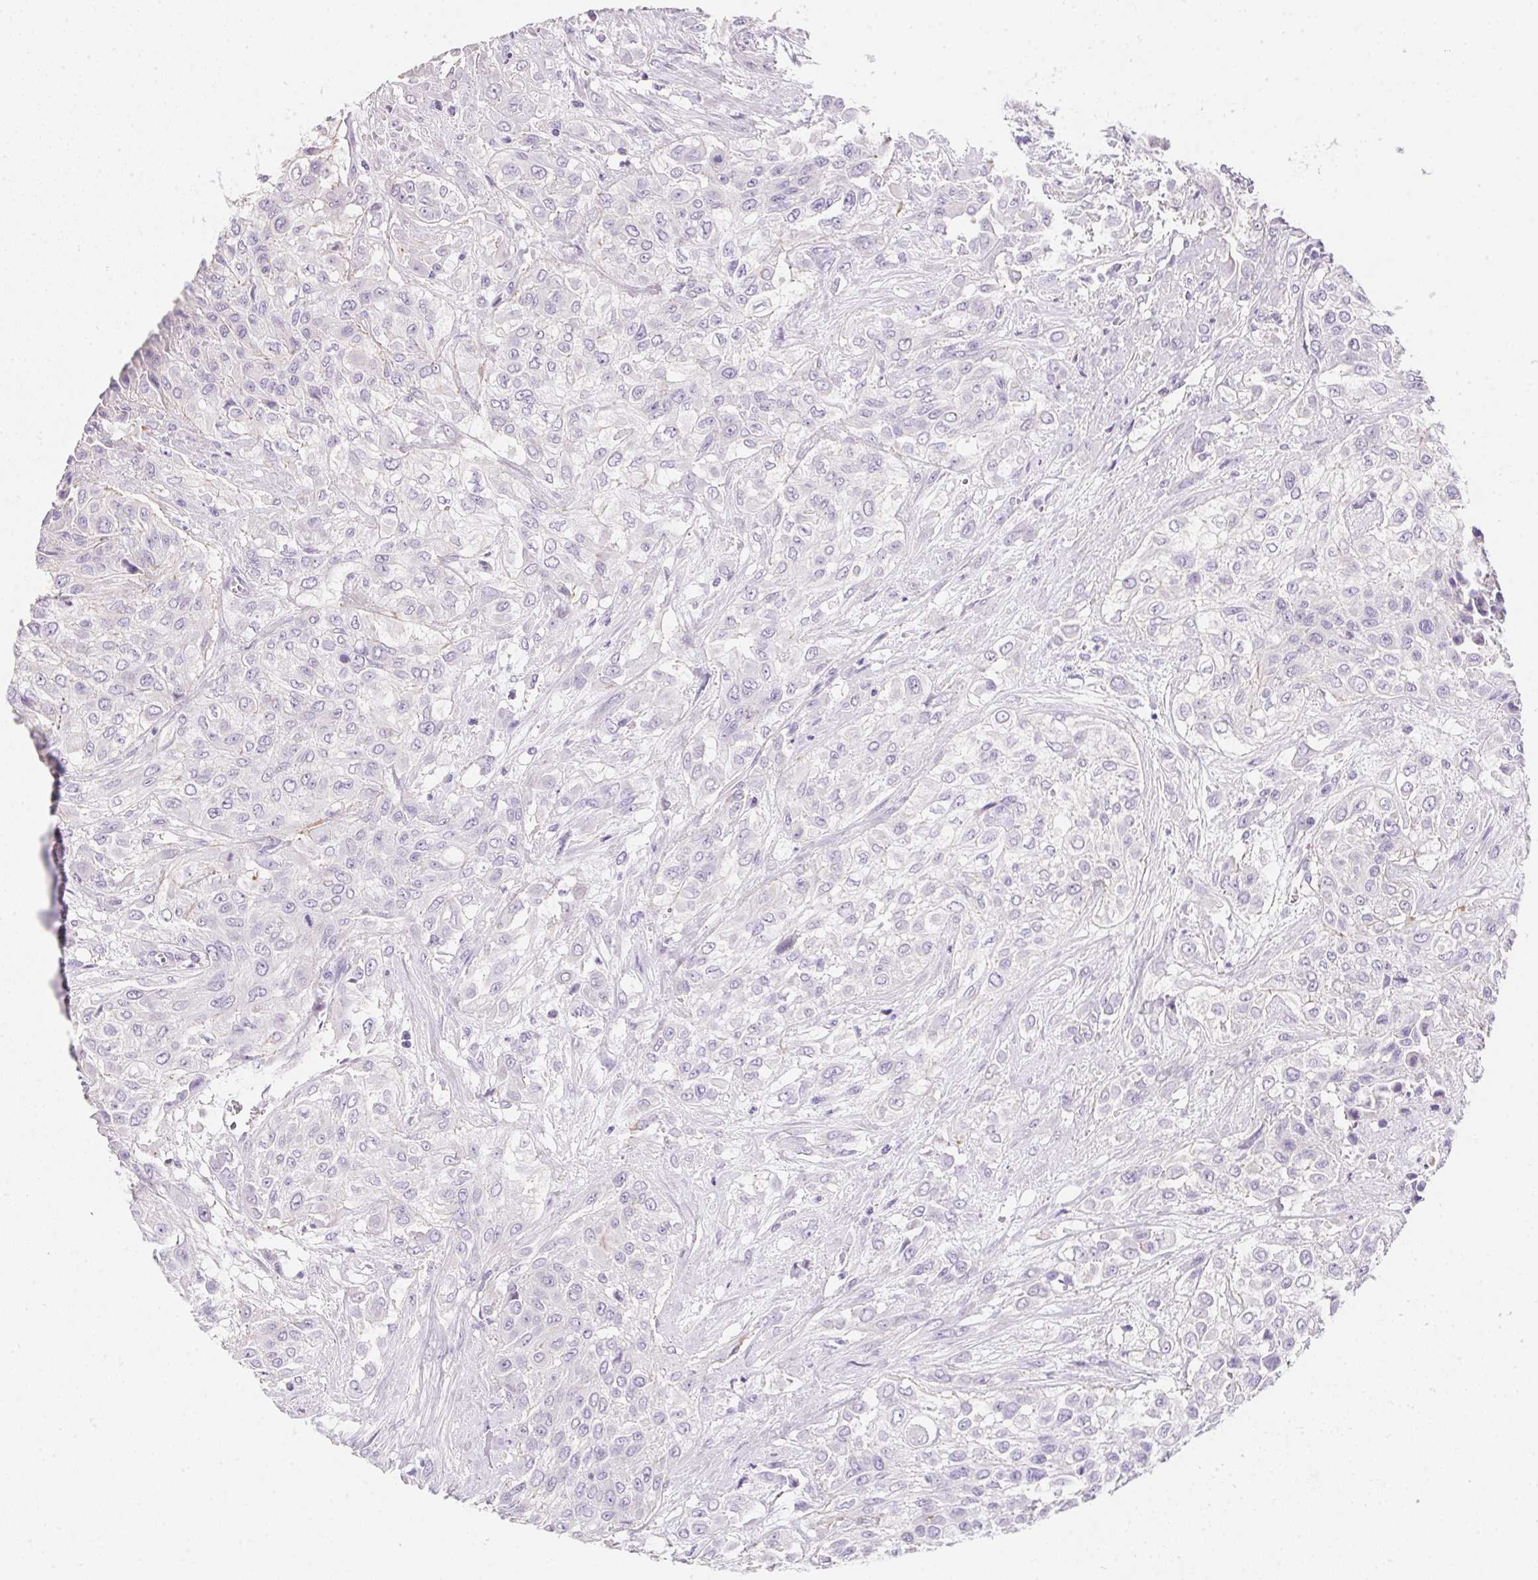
{"staining": {"intensity": "negative", "quantity": "none", "location": "none"}, "tissue": "urothelial cancer", "cell_type": "Tumor cells", "image_type": "cancer", "snomed": [{"axis": "morphology", "description": "Urothelial carcinoma, High grade"}, {"axis": "topography", "description": "Urinary bladder"}], "caption": "The immunohistochemistry histopathology image has no significant staining in tumor cells of high-grade urothelial carcinoma tissue.", "gene": "AQP5", "patient": {"sex": "male", "age": 57}}